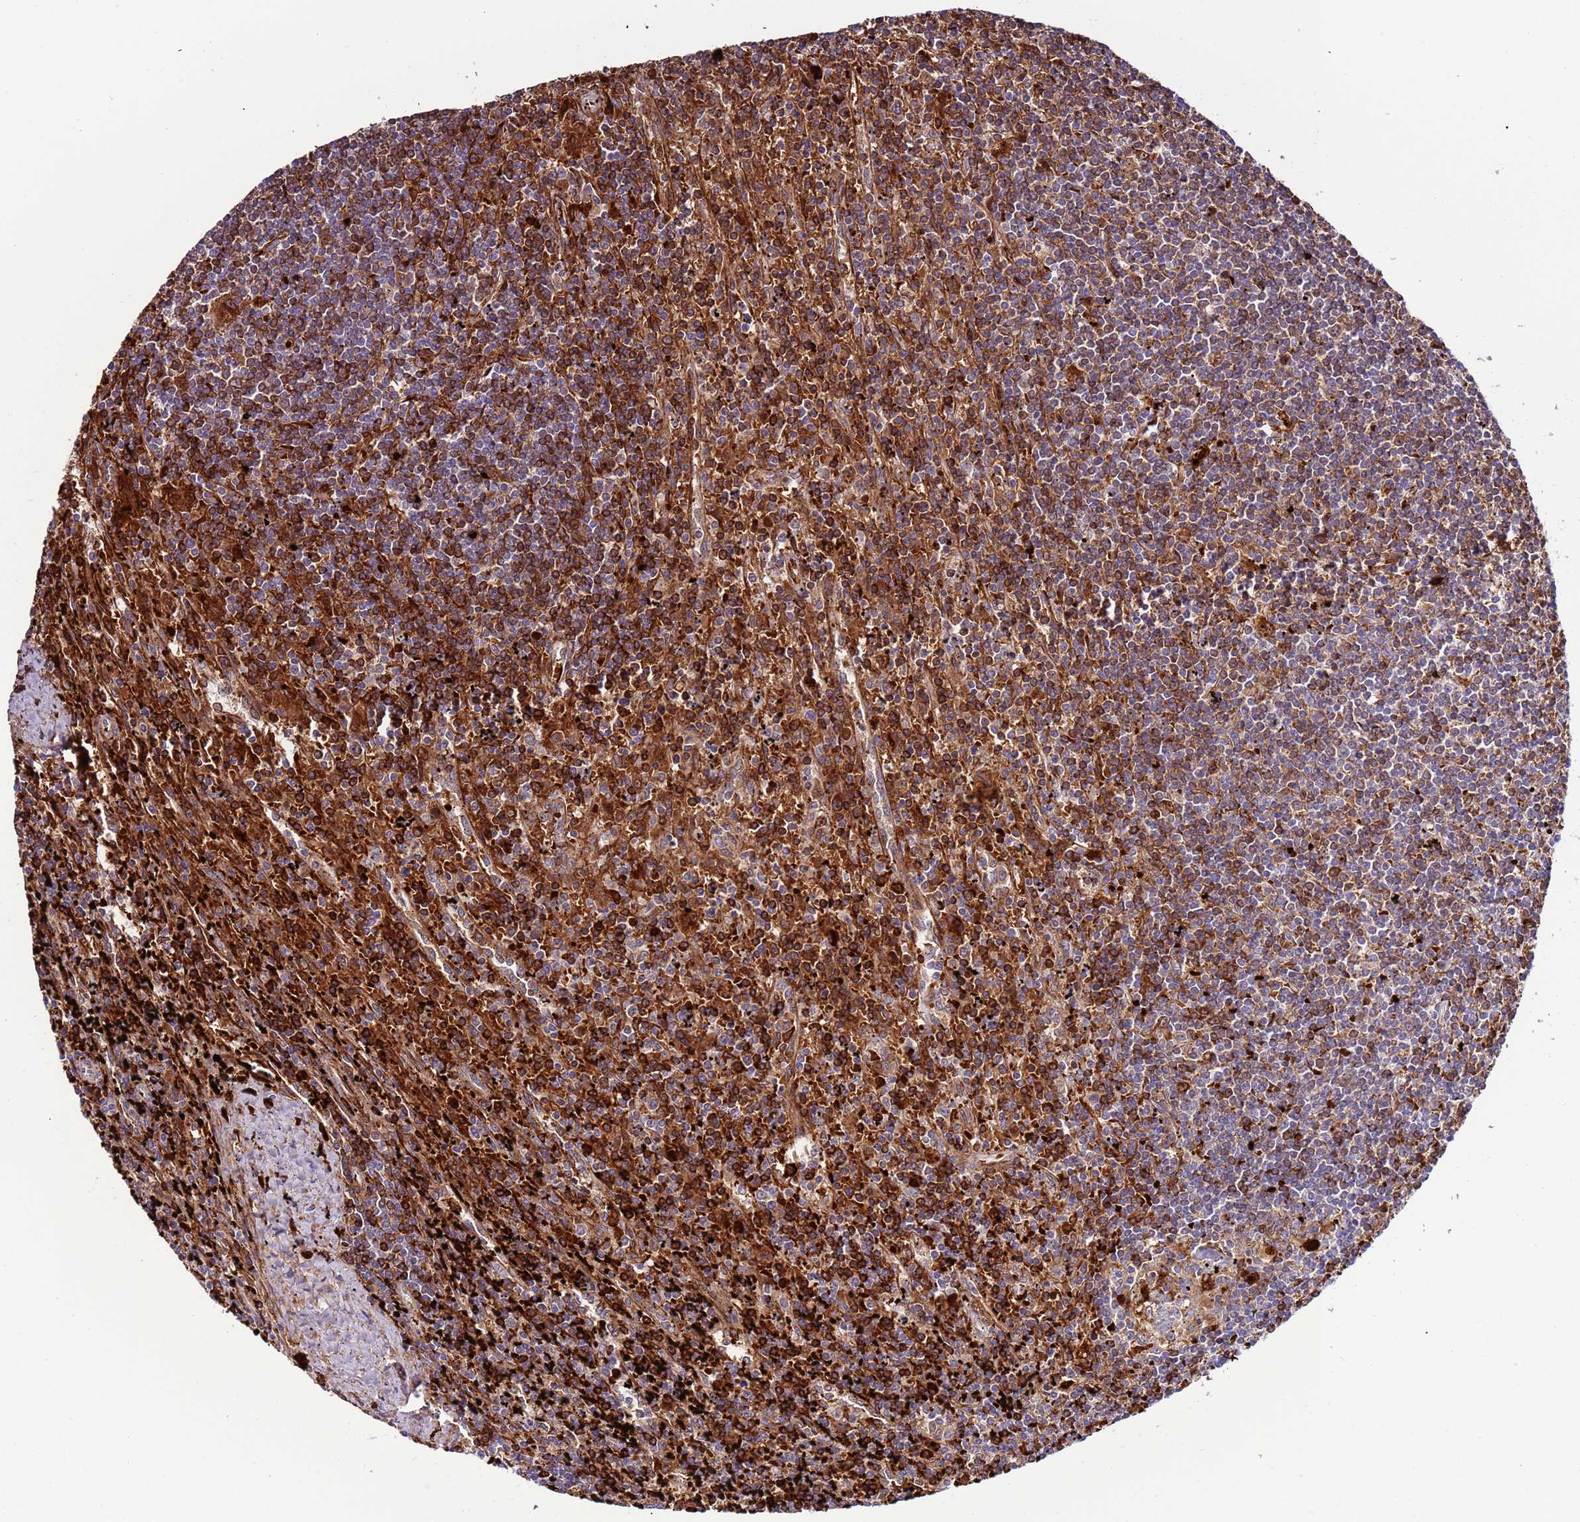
{"staining": {"intensity": "strong", "quantity": "25%-75%", "location": "cytoplasmic/membranous"}, "tissue": "lymphoma", "cell_type": "Tumor cells", "image_type": "cancer", "snomed": [{"axis": "morphology", "description": "Malignant lymphoma, non-Hodgkin's type, Low grade"}, {"axis": "topography", "description": "Spleen"}], "caption": "Immunohistochemistry histopathology image of neoplastic tissue: human lymphoma stained using immunohistochemistry exhibits high levels of strong protein expression localized specifically in the cytoplasmic/membranous of tumor cells, appearing as a cytoplasmic/membranous brown color.", "gene": "VPS36", "patient": {"sex": "male", "age": 76}}